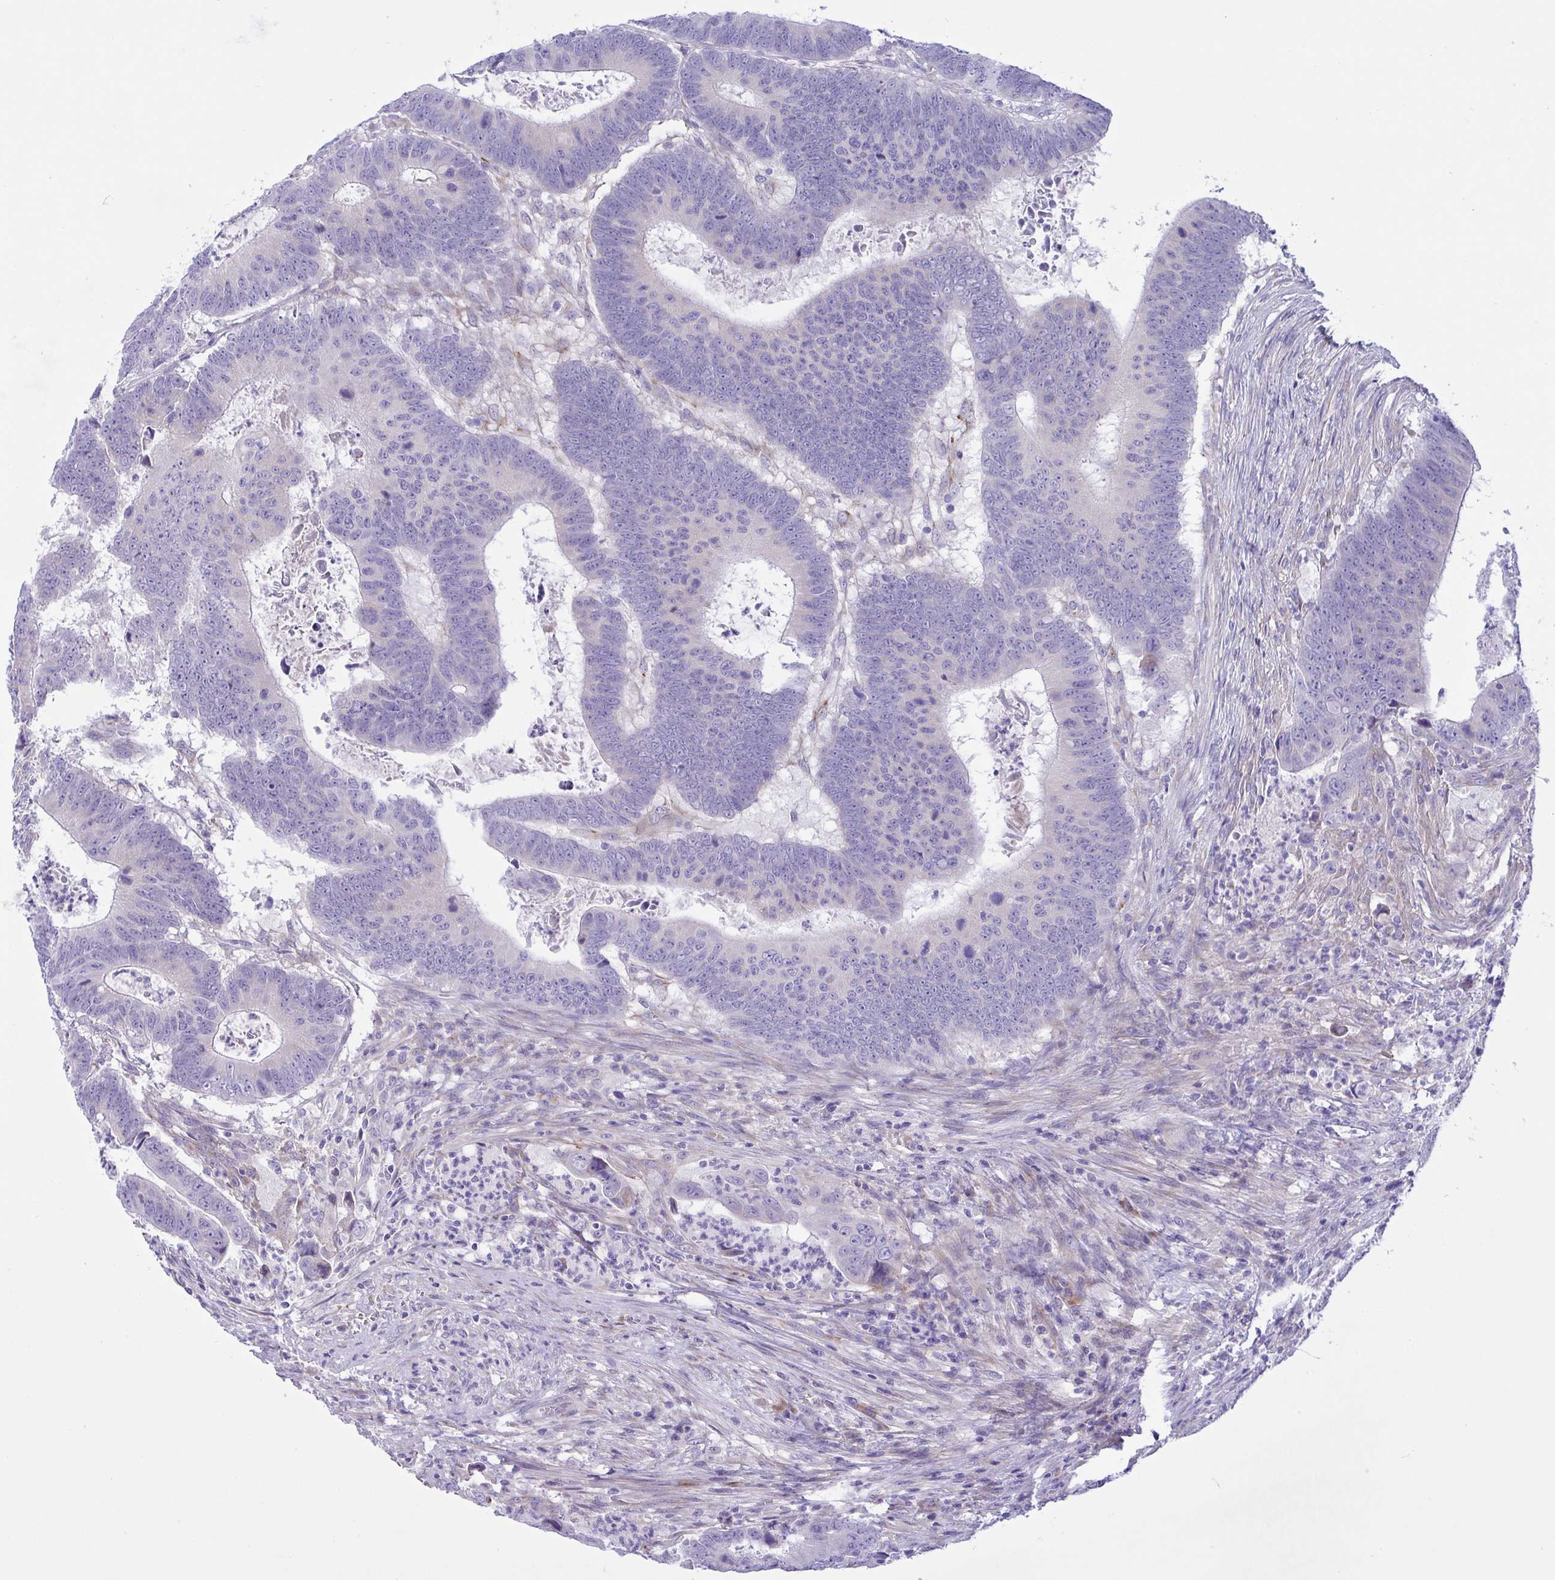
{"staining": {"intensity": "negative", "quantity": "none", "location": "none"}, "tissue": "colorectal cancer", "cell_type": "Tumor cells", "image_type": "cancer", "snomed": [{"axis": "morphology", "description": "Adenocarcinoma, NOS"}, {"axis": "topography", "description": "Colon"}], "caption": "This is an immunohistochemistry micrograph of human colorectal adenocarcinoma. There is no positivity in tumor cells.", "gene": "FAM86B1", "patient": {"sex": "male", "age": 62}}